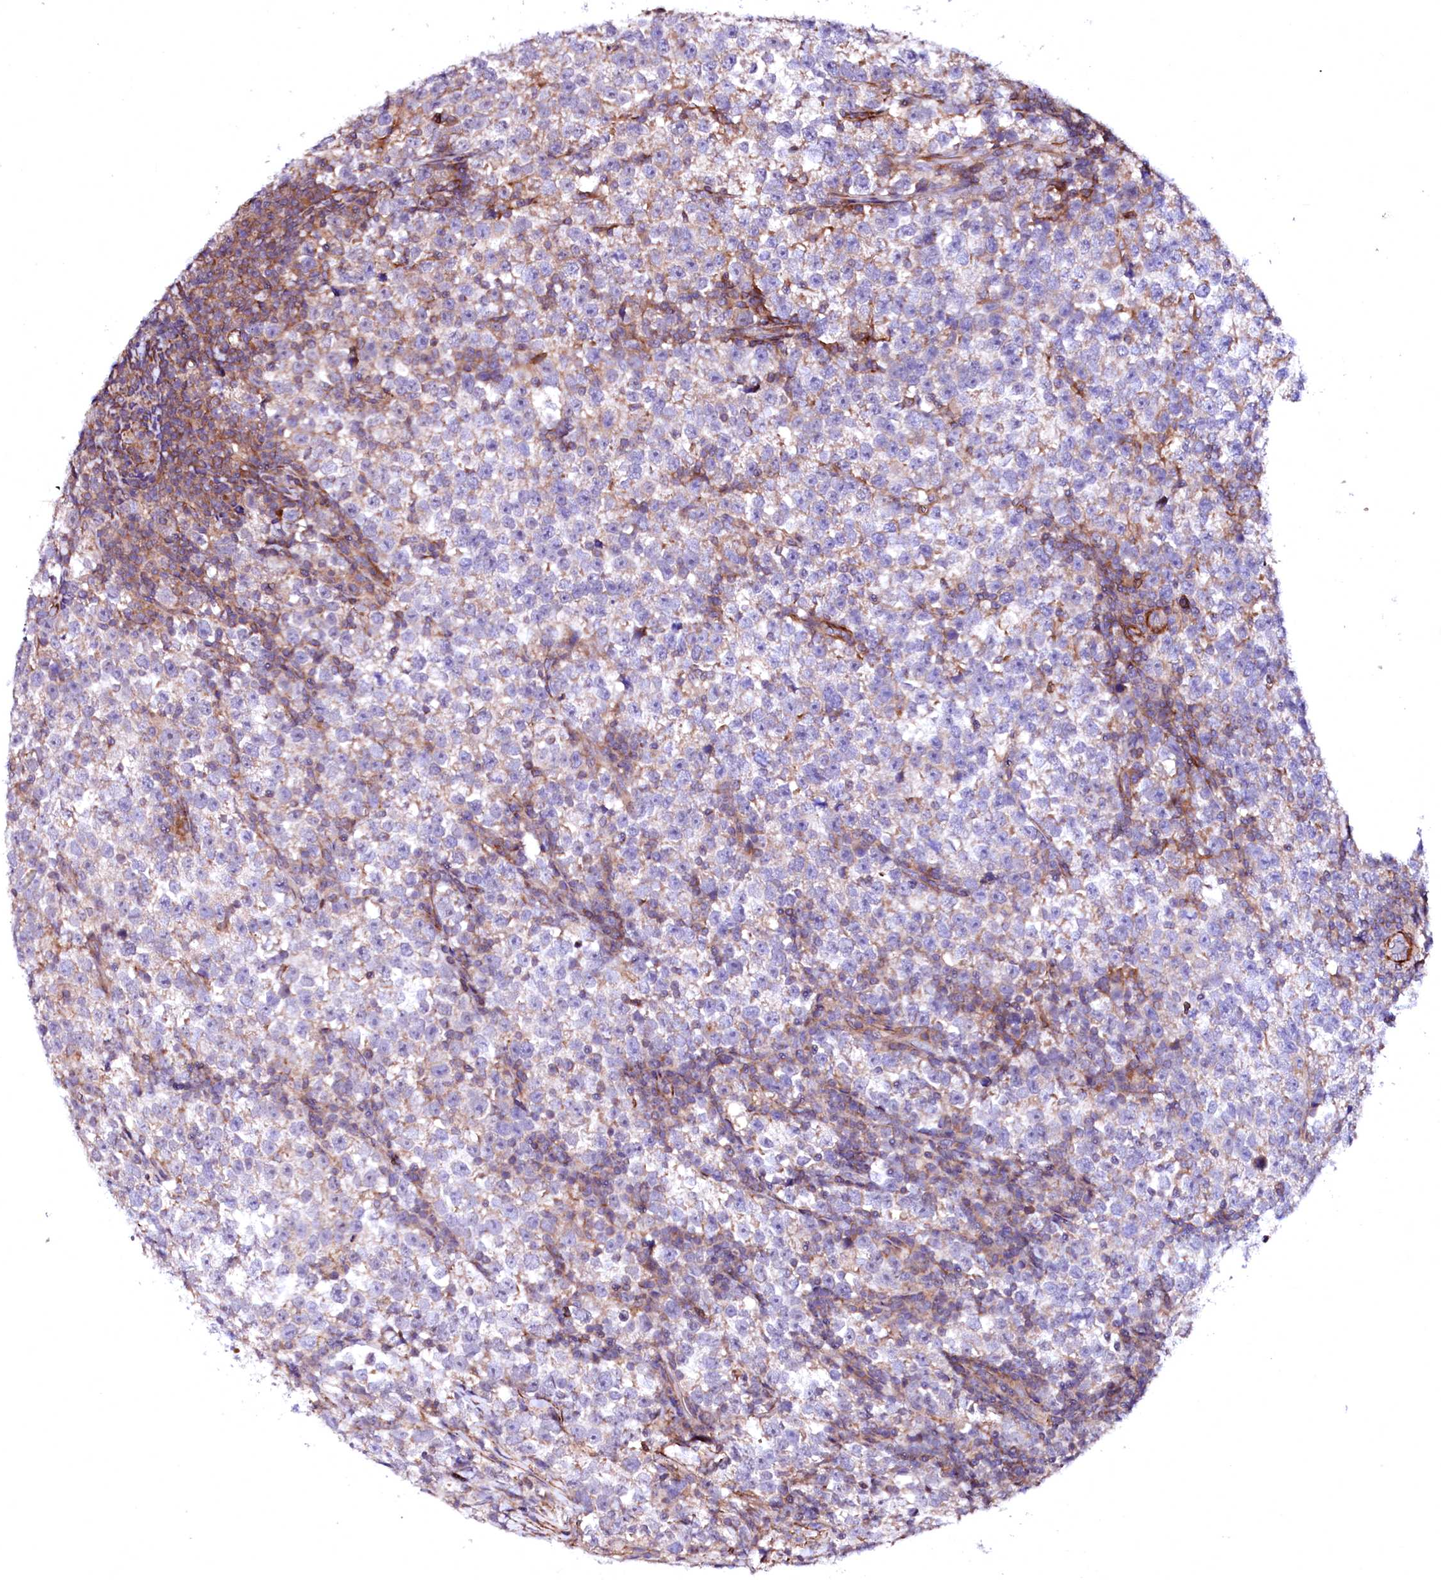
{"staining": {"intensity": "weak", "quantity": "25%-75%", "location": "cytoplasmic/membranous"}, "tissue": "testis cancer", "cell_type": "Tumor cells", "image_type": "cancer", "snomed": [{"axis": "morphology", "description": "Normal tissue, NOS"}, {"axis": "morphology", "description": "Seminoma, NOS"}, {"axis": "topography", "description": "Testis"}], "caption": "Testis cancer stained with a brown dye shows weak cytoplasmic/membranous positive expression in about 25%-75% of tumor cells.", "gene": "GPR176", "patient": {"sex": "male", "age": 43}}